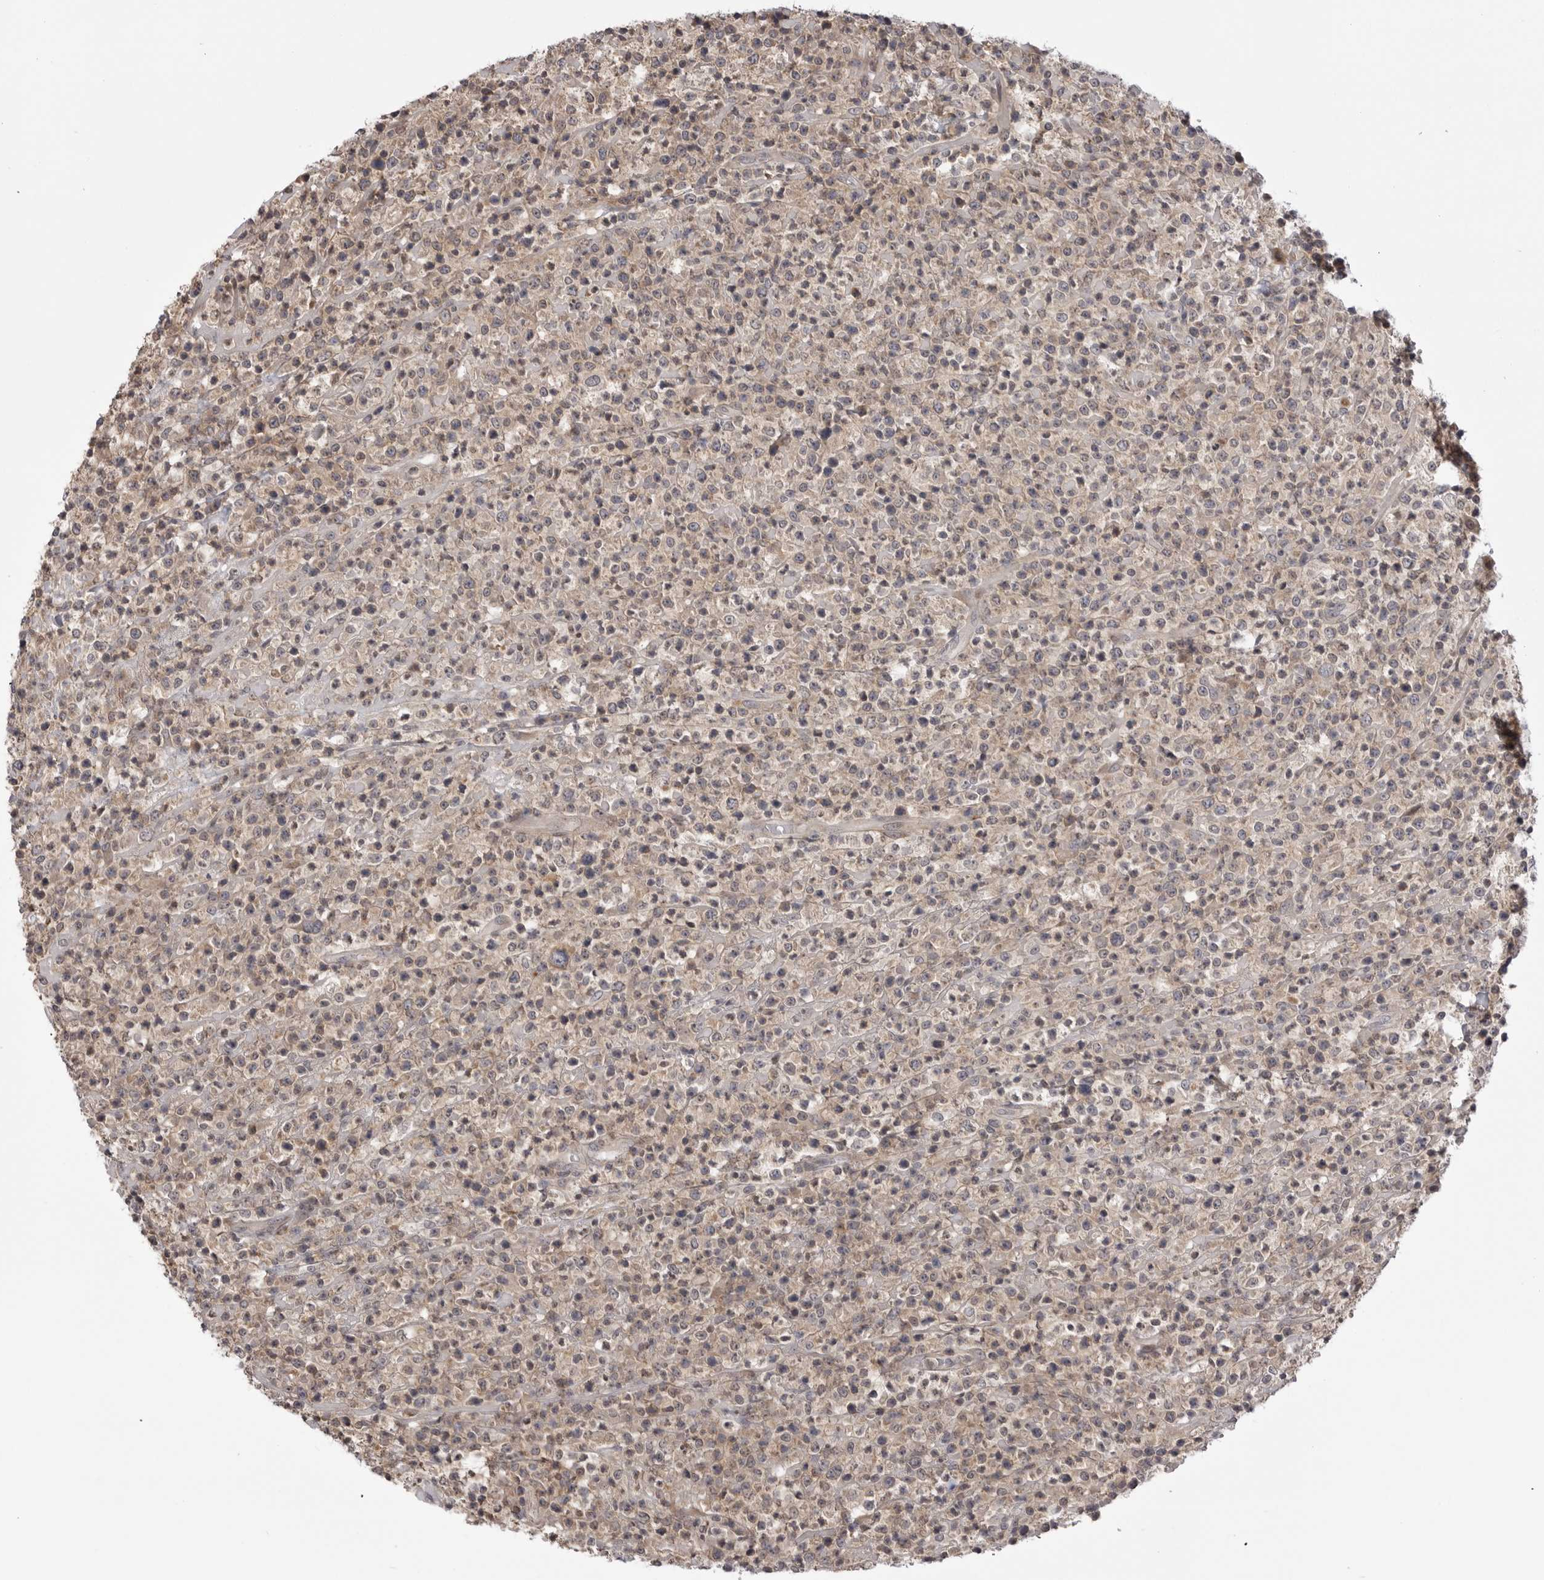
{"staining": {"intensity": "weak", "quantity": "<25%", "location": "cytoplasmic/membranous"}, "tissue": "lymphoma", "cell_type": "Tumor cells", "image_type": "cancer", "snomed": [{"axis": "morphology", "description": "Malignant lymphoma, non-Hodgkin's type, High grade"}, {"axis": "topography", "description": "Colon"}], "caption": "There is no significant staining in tumor cells of lymphoma. (Immunohistochemistry, brightfield microscopy, high magnification).", "gene": "PTK2B", "patient": {"sex": "female", "age": 53}}